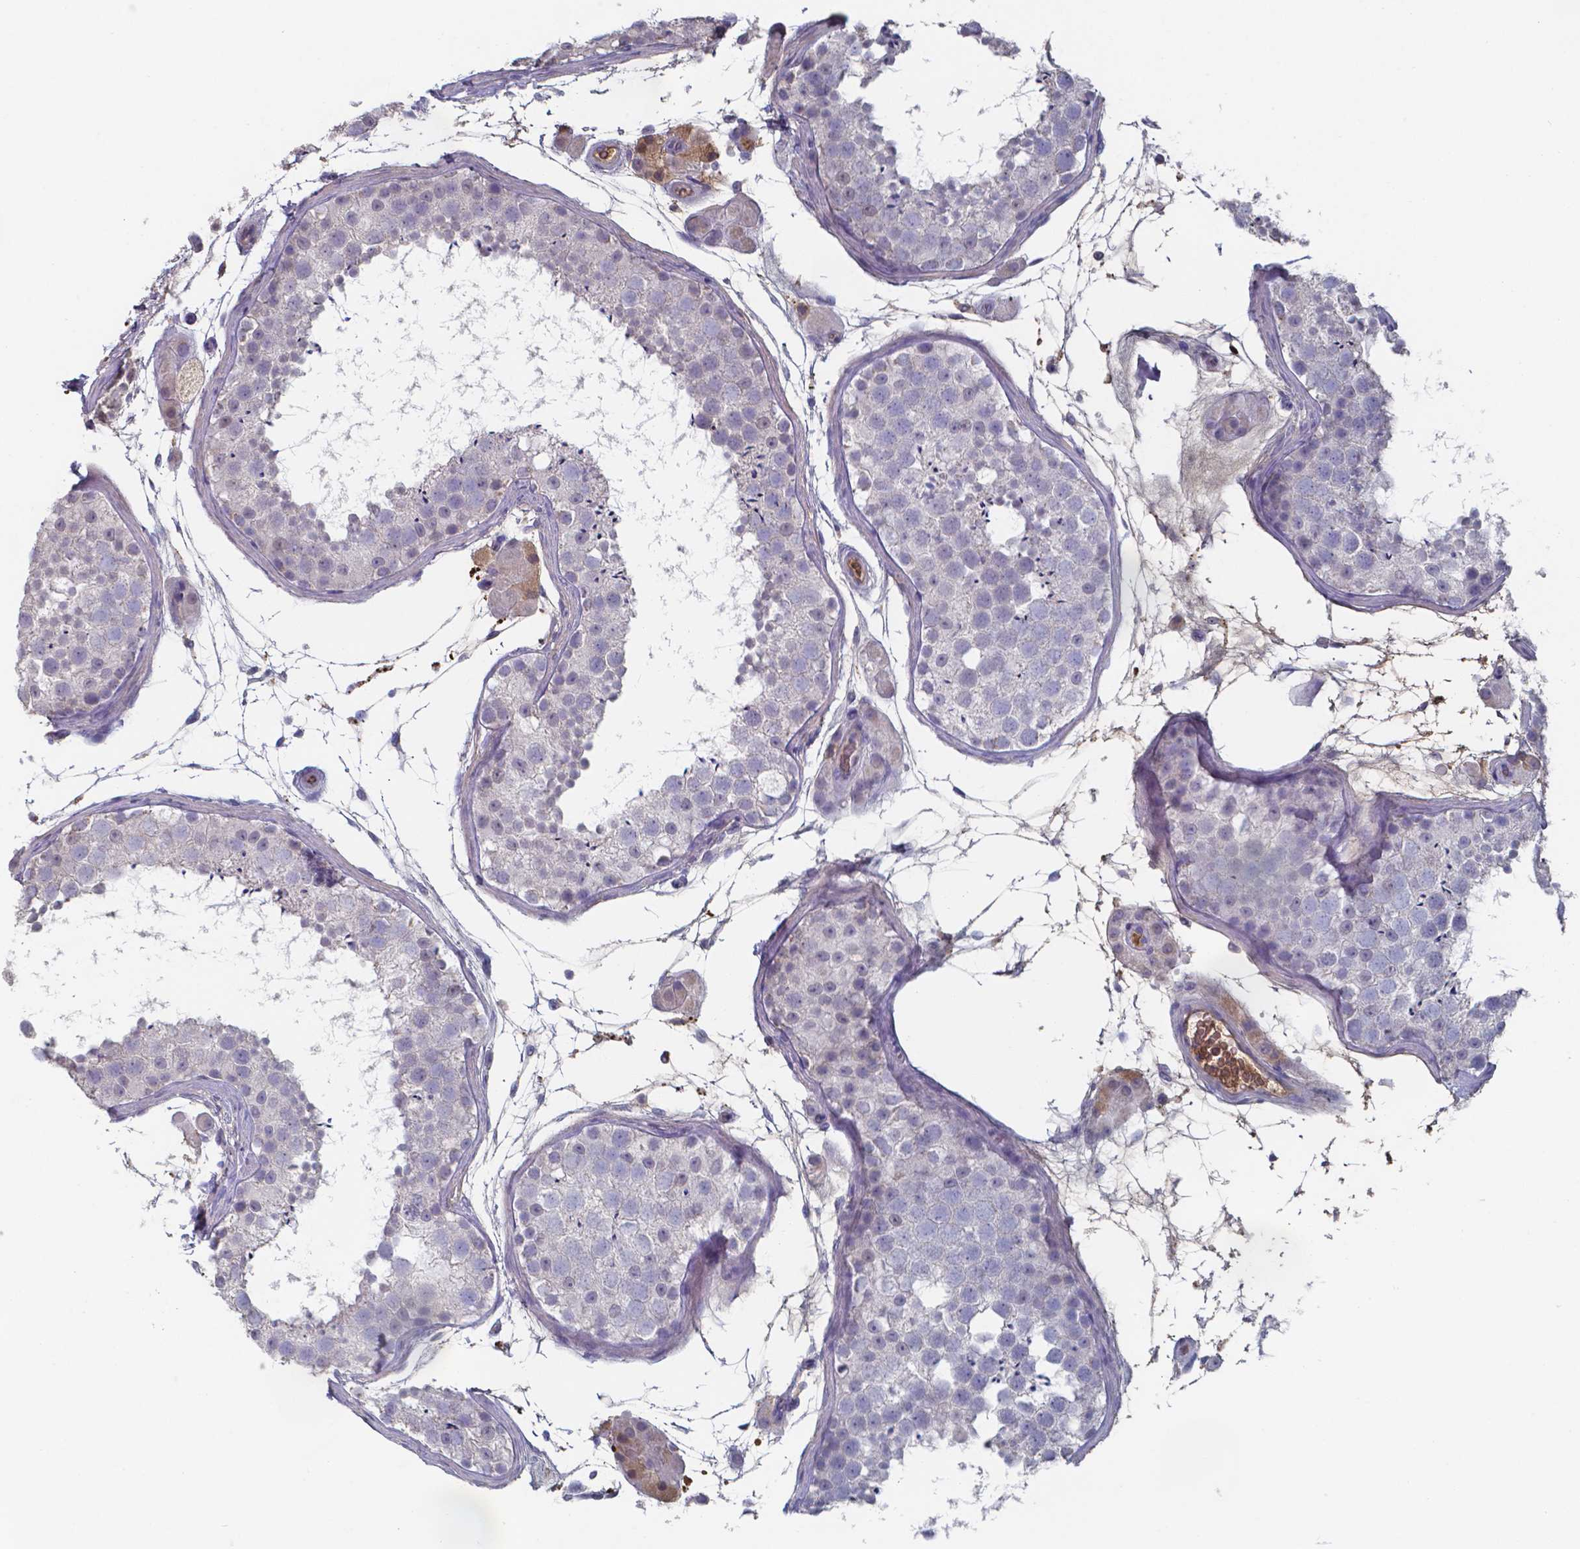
{"staining": {"intensity": "negative", "quantity": "none", "location": "none"}, "tissue": "testis", "cell_type": "Cells in seminiferous ducts", "image_type": "normal", "snomed": [{"axis": "morphology", "description": "Normal tissue, NOS"}, {"axis": "topography", "description": "Testis"}], "caption": "Photomicrograph shows no significant protein staining in cells in seminiferous ducts of normal testis.", "gene": "BTBD17", "patient": {"sex": "male", "age": 41}}